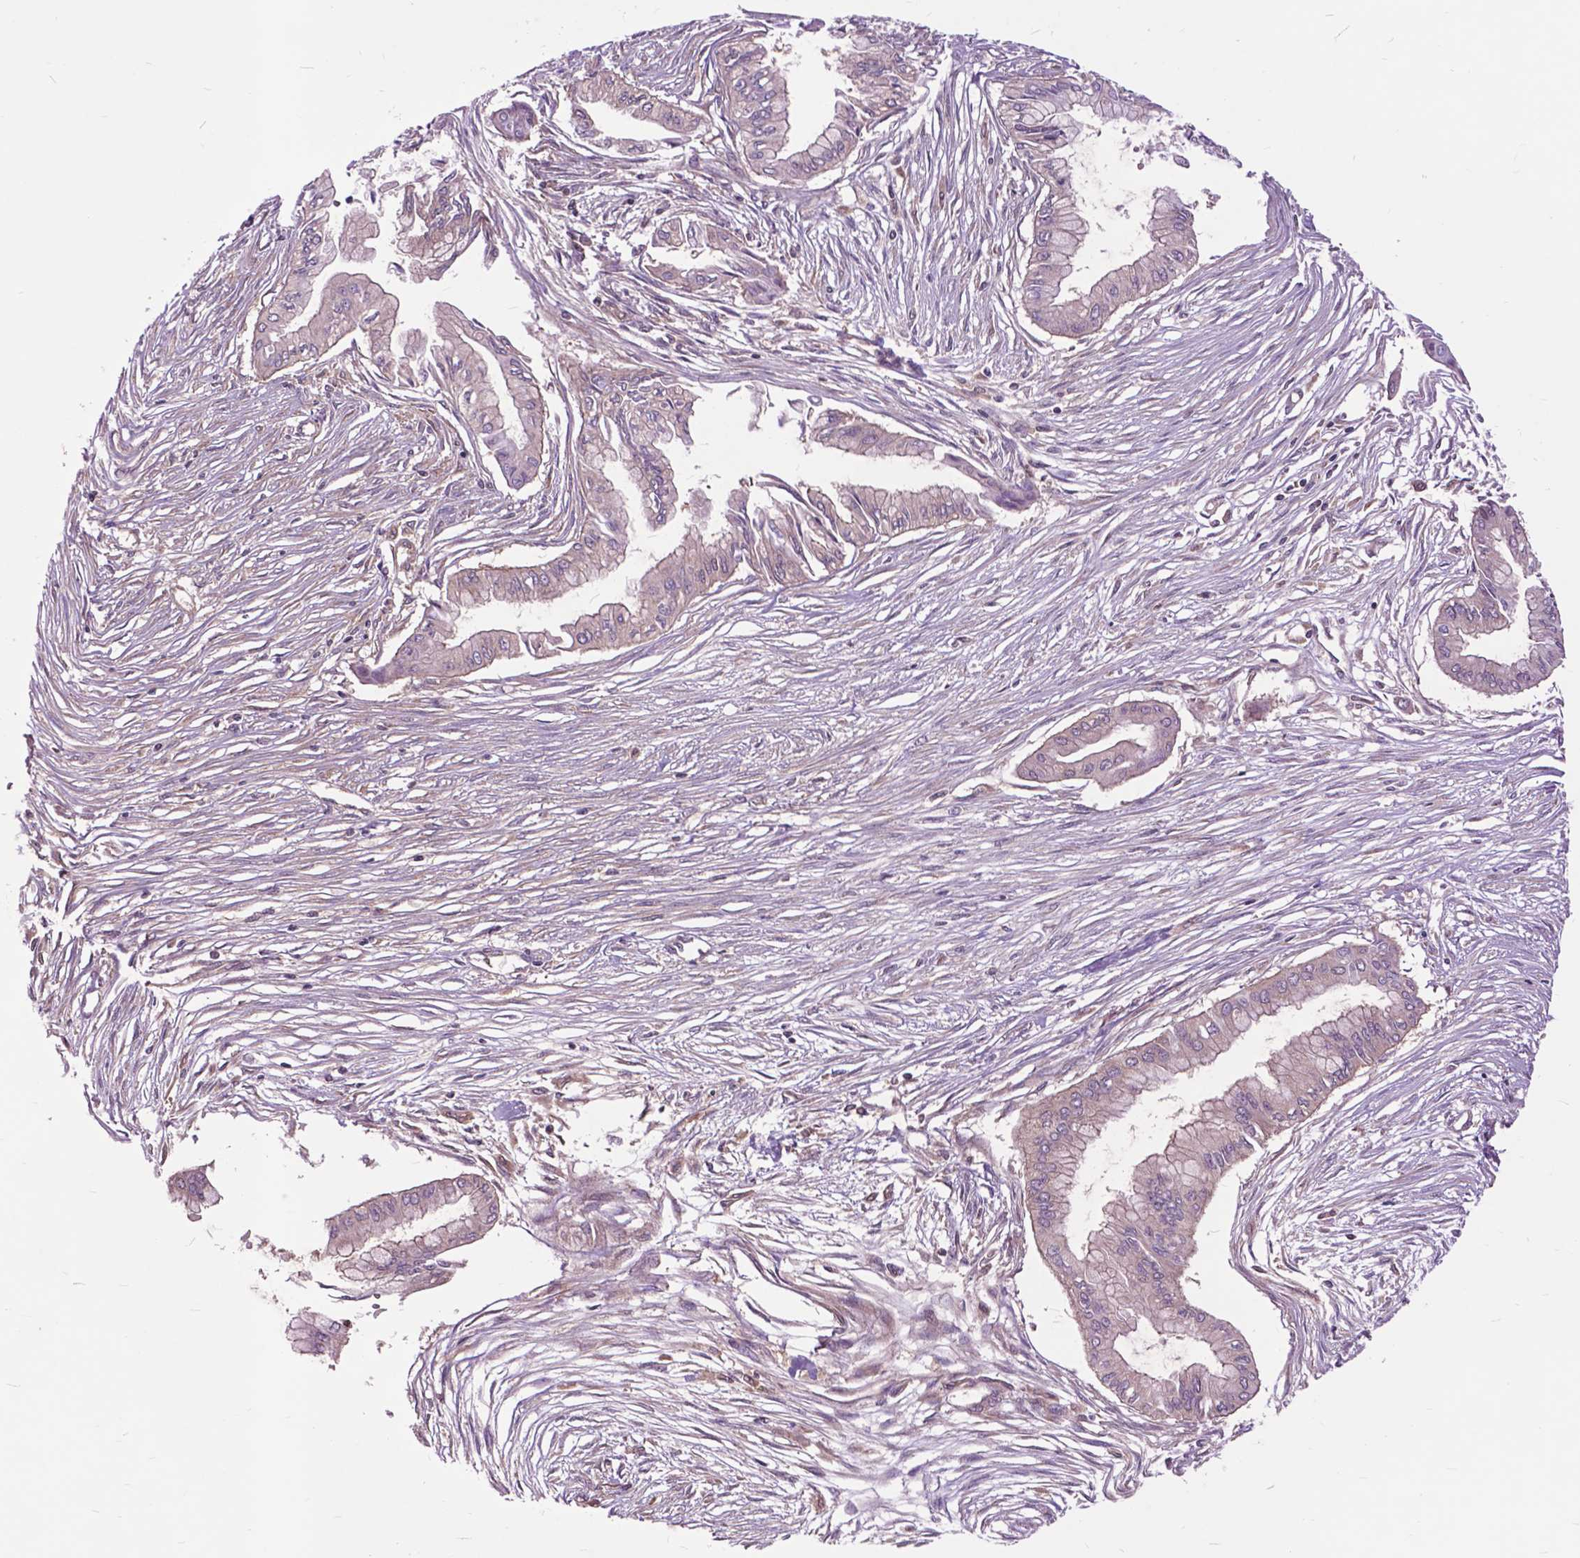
{"staining": {"intensity": "negative", "quantity": "none", "location": "none"}, "tissue": "pancreatic cancer", "cell_type": "Tumor cells", "image_type": "cancer", "snomed": [{"axis": "morphology", "description": "Adenocarcinoma, NOS"}, {"axis": "topography", "description": "Pancreas"}], "caption": "IHC photomicrograph of pancreatic cancer stained for a protein (brown), which demonstrates no staining in tumor cells.", "gene": "ARAF", "patient": {"sex": "female", "age": 68}}